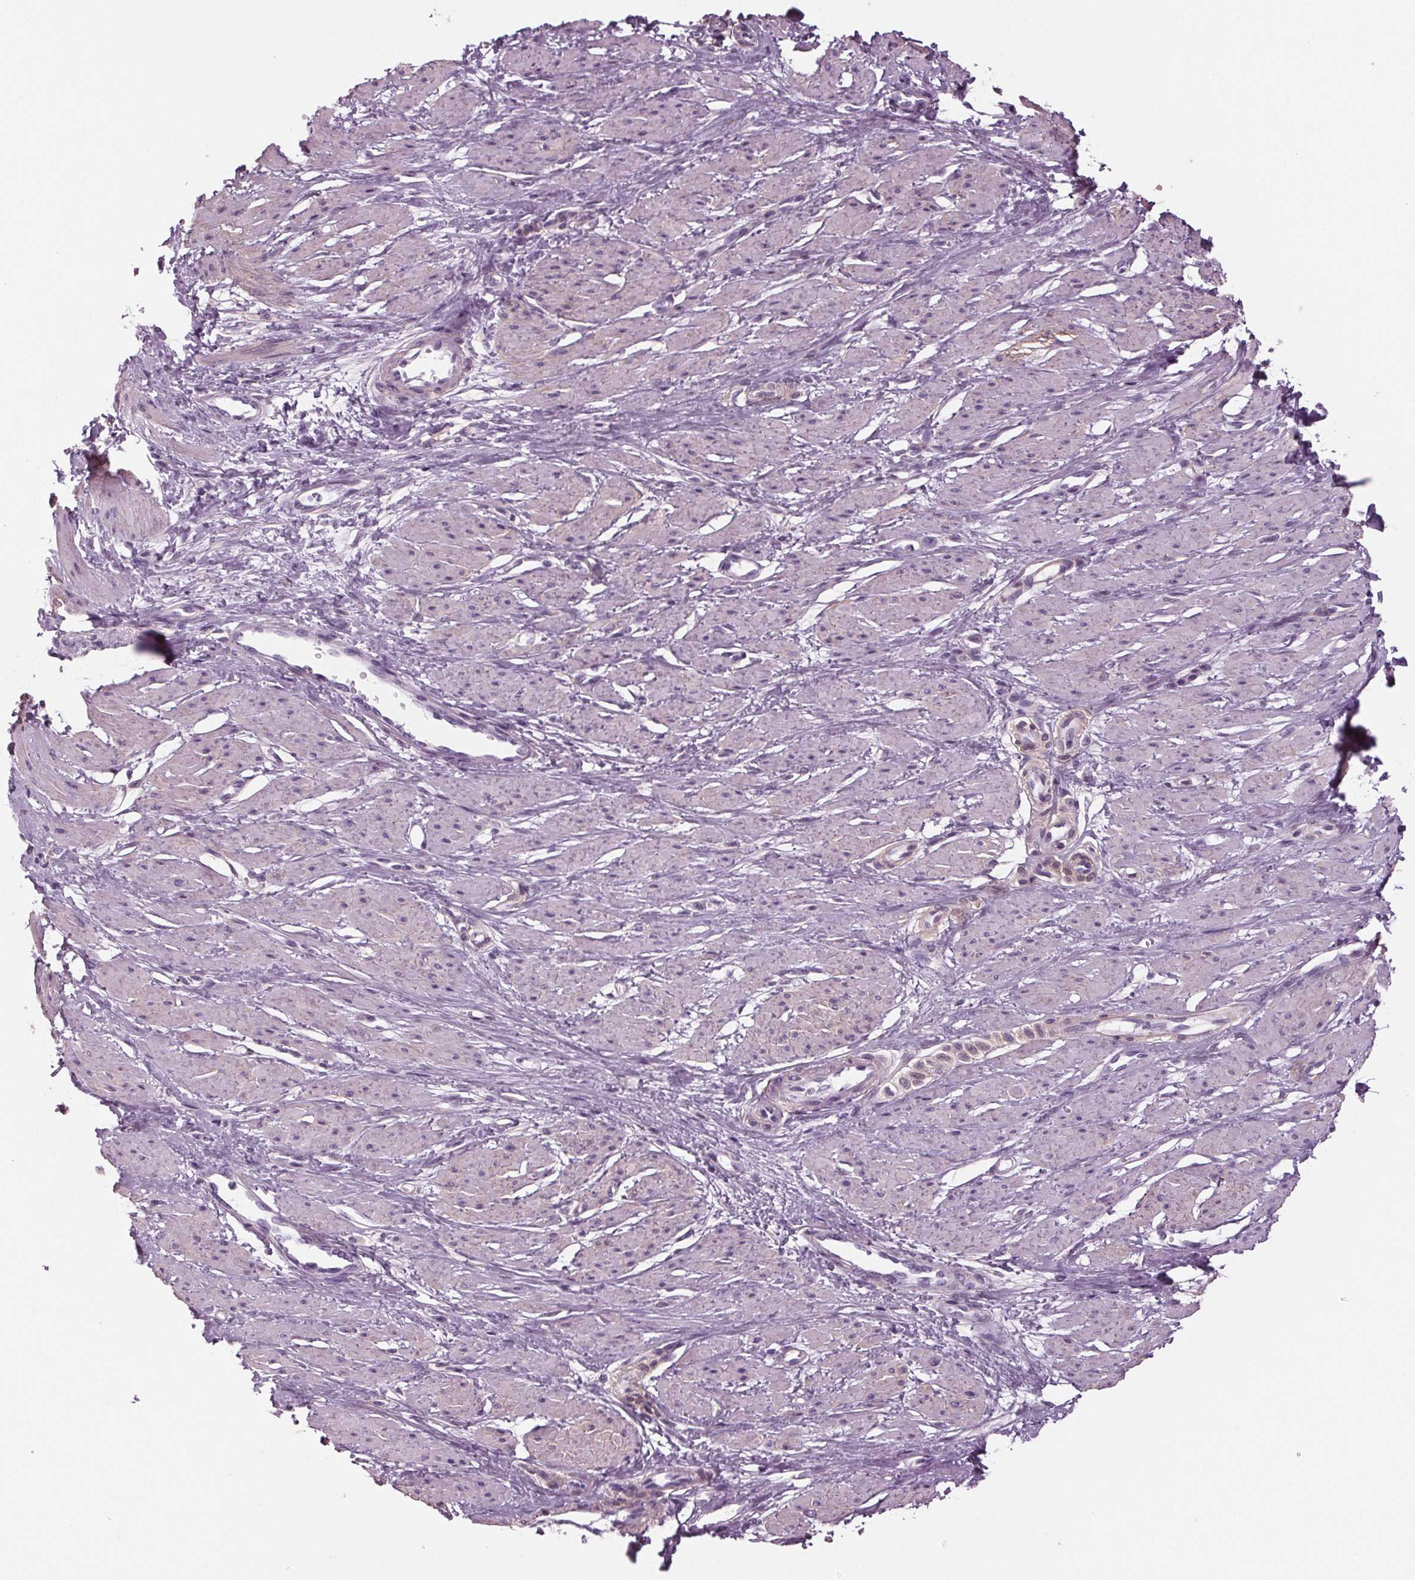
{"staining": {"intensity": "negative", "quantity": "none", "location": "none"}, "tissue": "smooth muscle", "cell_type": "Smooth muscle cells", "image_type": "normal", "snomed": [{"axis": "morphology", "description": "Normal tissue, NOS"}, {"axis": "topography", "description": "Smooth muscle"}, {"axis": "topography", "description": "Uterus"}], "caption": "The histopathology image displays no staining of smooth muscle cells in unremarkable smooth muscle. (DAB IHC with hematoxylin counter stain).", "gene": "BHLHE22", "patient": {"sex": "female", "age": 39}}